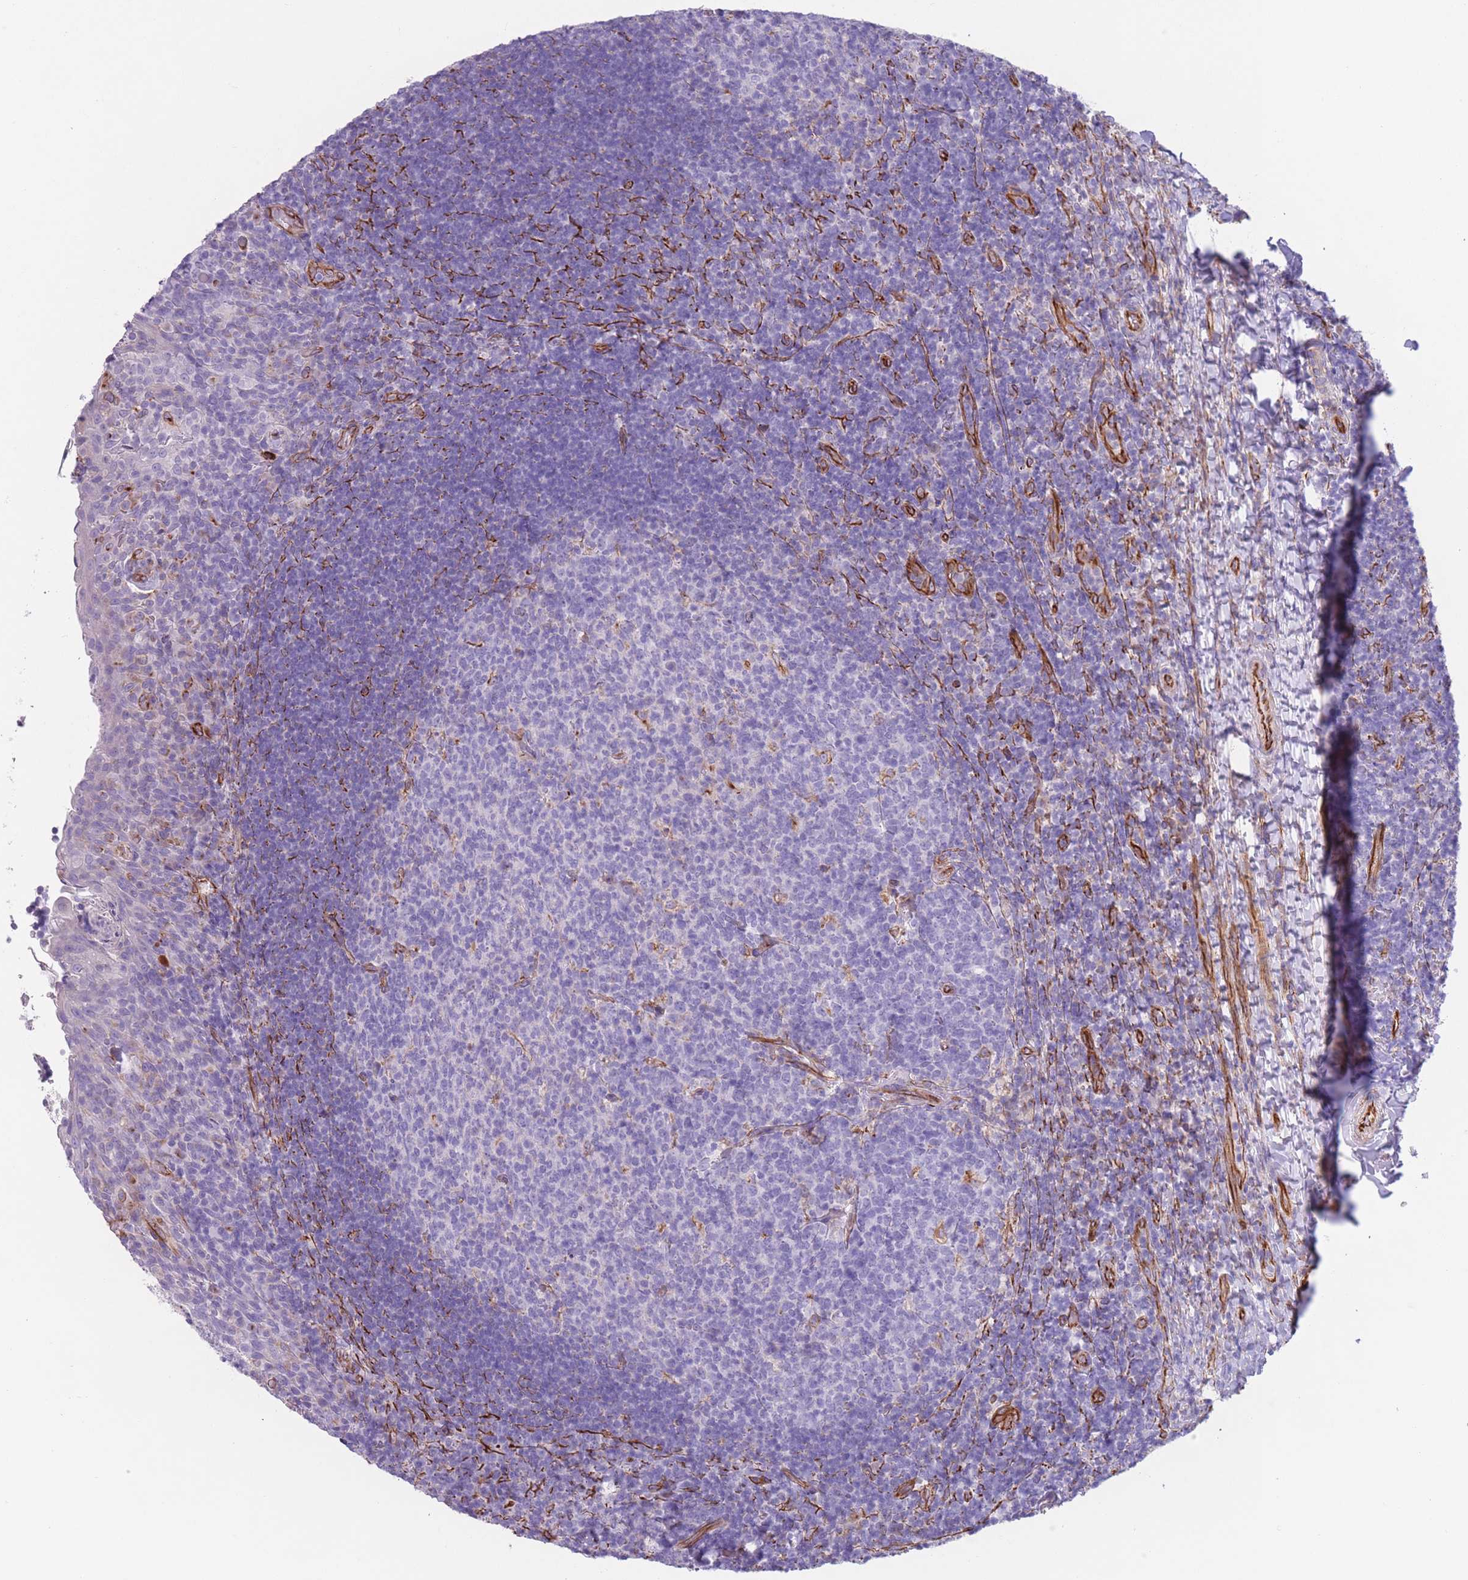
{"staining": {"intensity": "negative", "quantity": "none", "location": "none"}, "tissue": "tonsil", "cell_type": "Germinal center cells", "image_type": "normal", "snomed": [{"axis": "morphology", "description": "Normal tissue, NOS"}, {"axis": "topography", "description": "Tonsil"}], "caption": "A high-resolution photomicrograph shows immunohistochemistry staining of benign tonsil, which exhibits no significant positivity in germinal center cells. (Stains: DAB immunohistochemistry with hematoxylin counter stain, Microscopy: brightfield microscopy at high magnification).", "gene": "ATP5MF", "patient": {"sex": "female", "age": 10}}